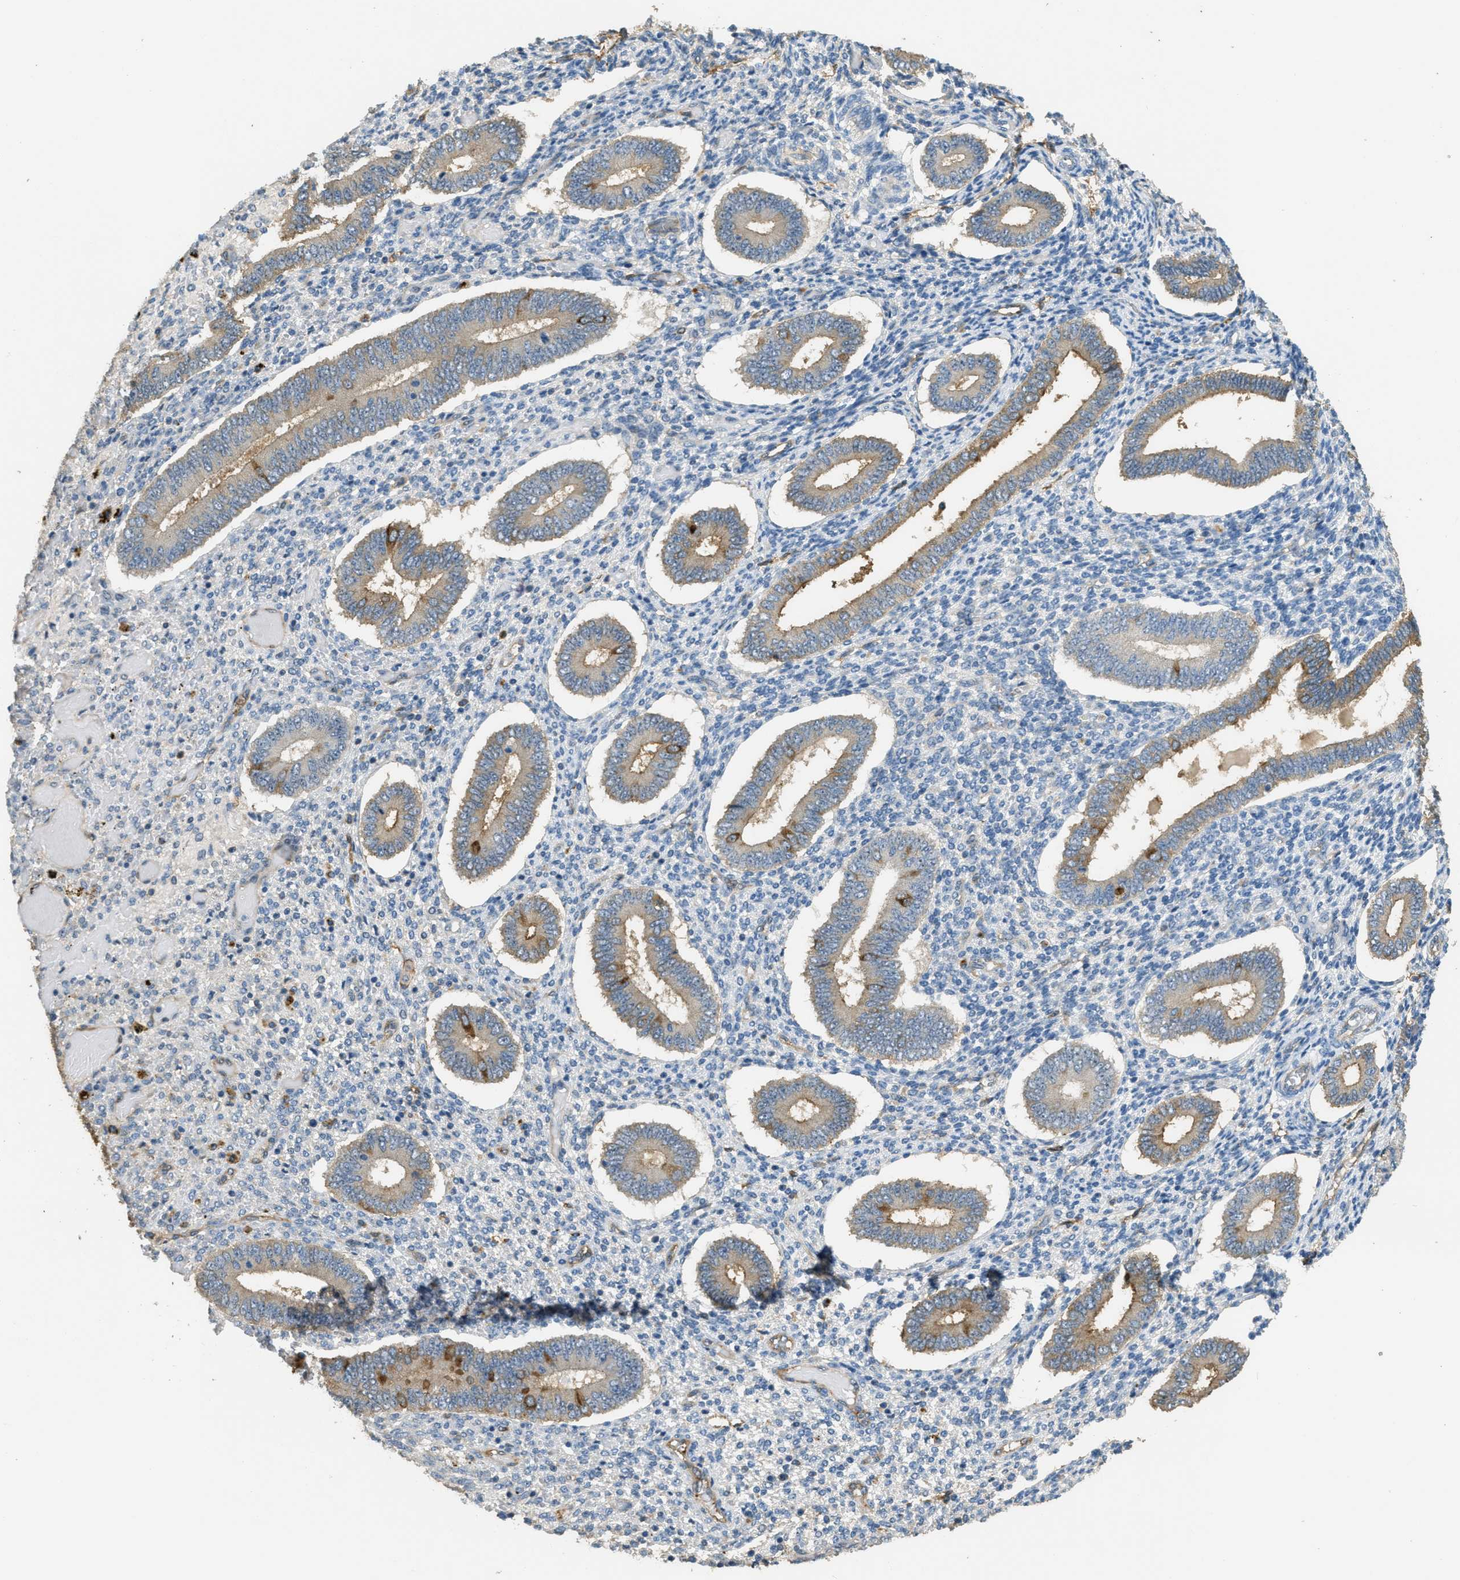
{"staining": {"intensity": "negative", "quantity": "none", "location": "none"}, "tissue": "endometrium", "cell_type": "Cells in endometrial stroma", "image_type": "normal", "snomed": [{"axis": "morphology", "description": "Normal tissue, NOS"}, {"axis": "topography", "description": "Endometrium"}], "caption": "Immunohistochemistry of benign endometrium exhibits no positivity in cells in endometrial stroma.", "gene": "OSMR", "patient": {"sex": "female", "age": 42}}